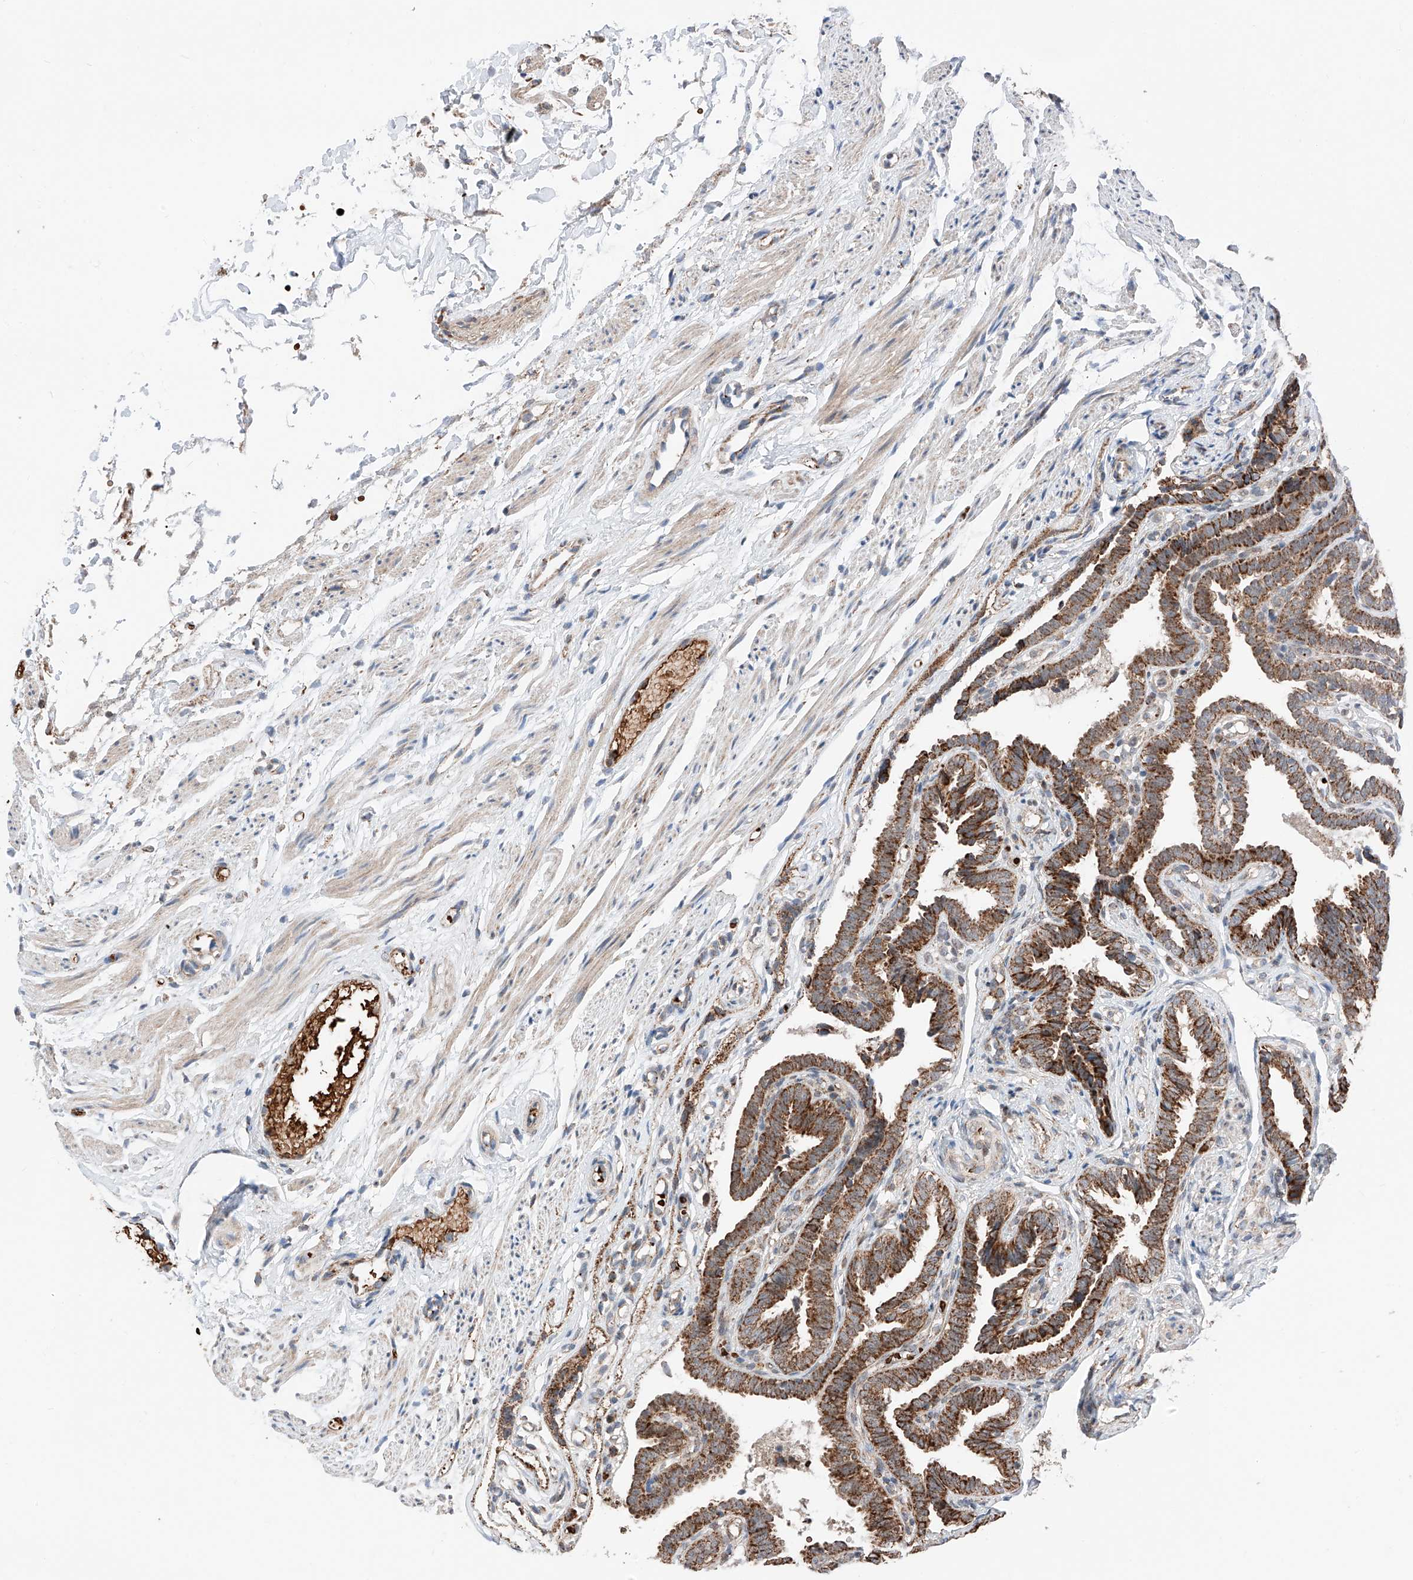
{"staining": {"intensity": "strong", "quantity": ">75%", "location": "cytoplasmic/membranous"}, "tissue": "fallopian tube", "cell_type": "Glandular cells", "image_type": "normal", "snomed": [{"axis": "morphology", "description": "Normal tissue, NOS"}, {"axis": "topography", "description": "Fallopian tube"}], "caption": "Immunohistochemistry (IHC) (DAB (3,3'-diaminobenzidine)) staining of unremarkable human fallopian tube shows strong cytoplasmic/membranous protein staining in about >75% of glandular cells.", "gene": "ZSCAN29", "patient": {"sex": "female", "age": 39}}